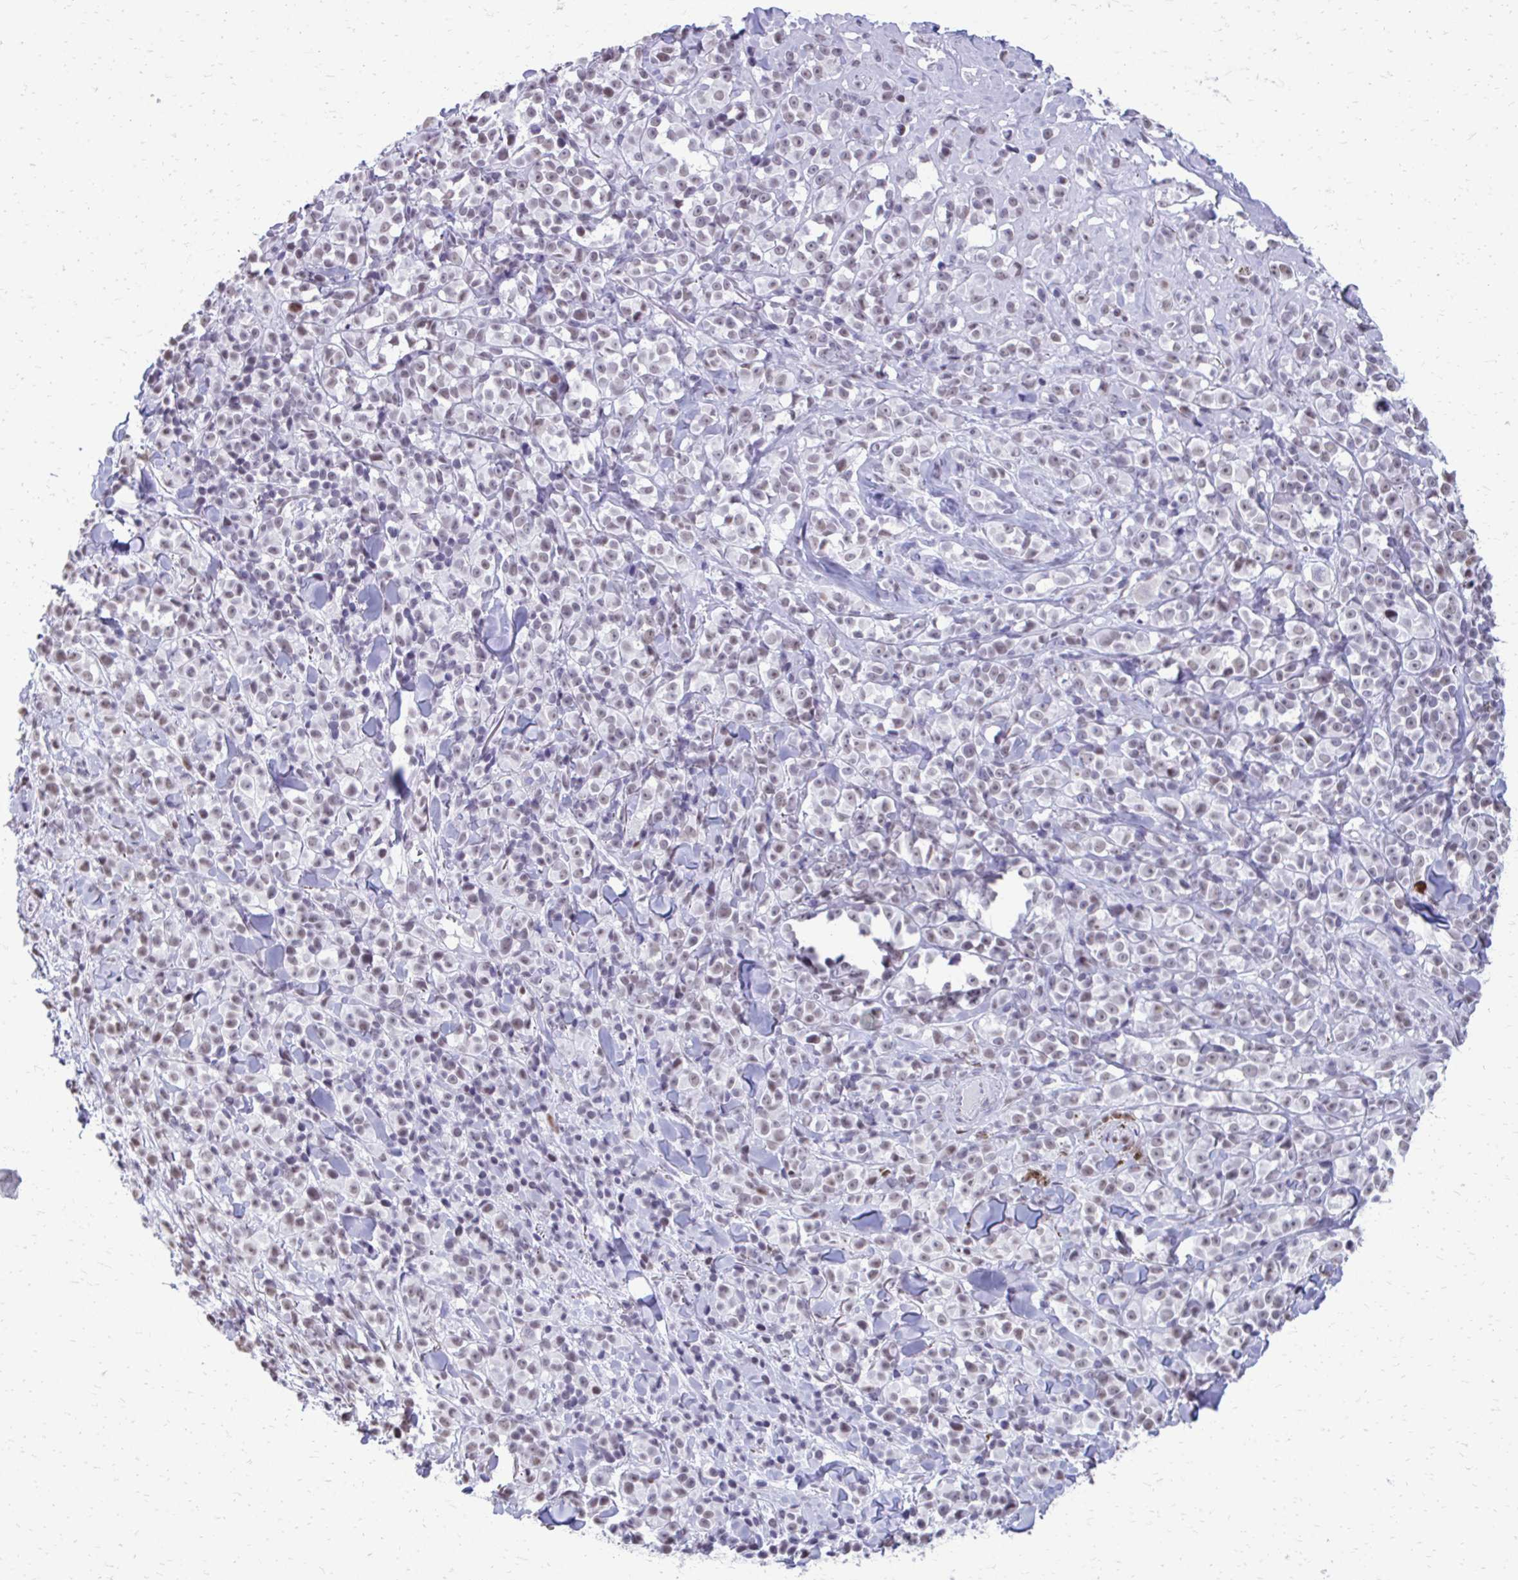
{"staining": {"intensity": "weak", "quantity": "25%-75%", "location": "nuclear"}, "tissue": "melanoma", "cell_type": "Tumor cells", "image_type": "cancer", "snomed": [{"axis": "morphology", "description": "Malignant melanoma, NOS"}, {"axis": "topography", "description": "Skin"}], "caption": "Immunohistochemistry image of neoplastic tissue: human melanoma stained using immunohistochemistry reveals low levels of weak protein expression localized specifically in the nuclear of tumor cells, appearing as a nuclear brown color.", "gene": "SS18", "patient": {"sex": "male", "age": 85}}